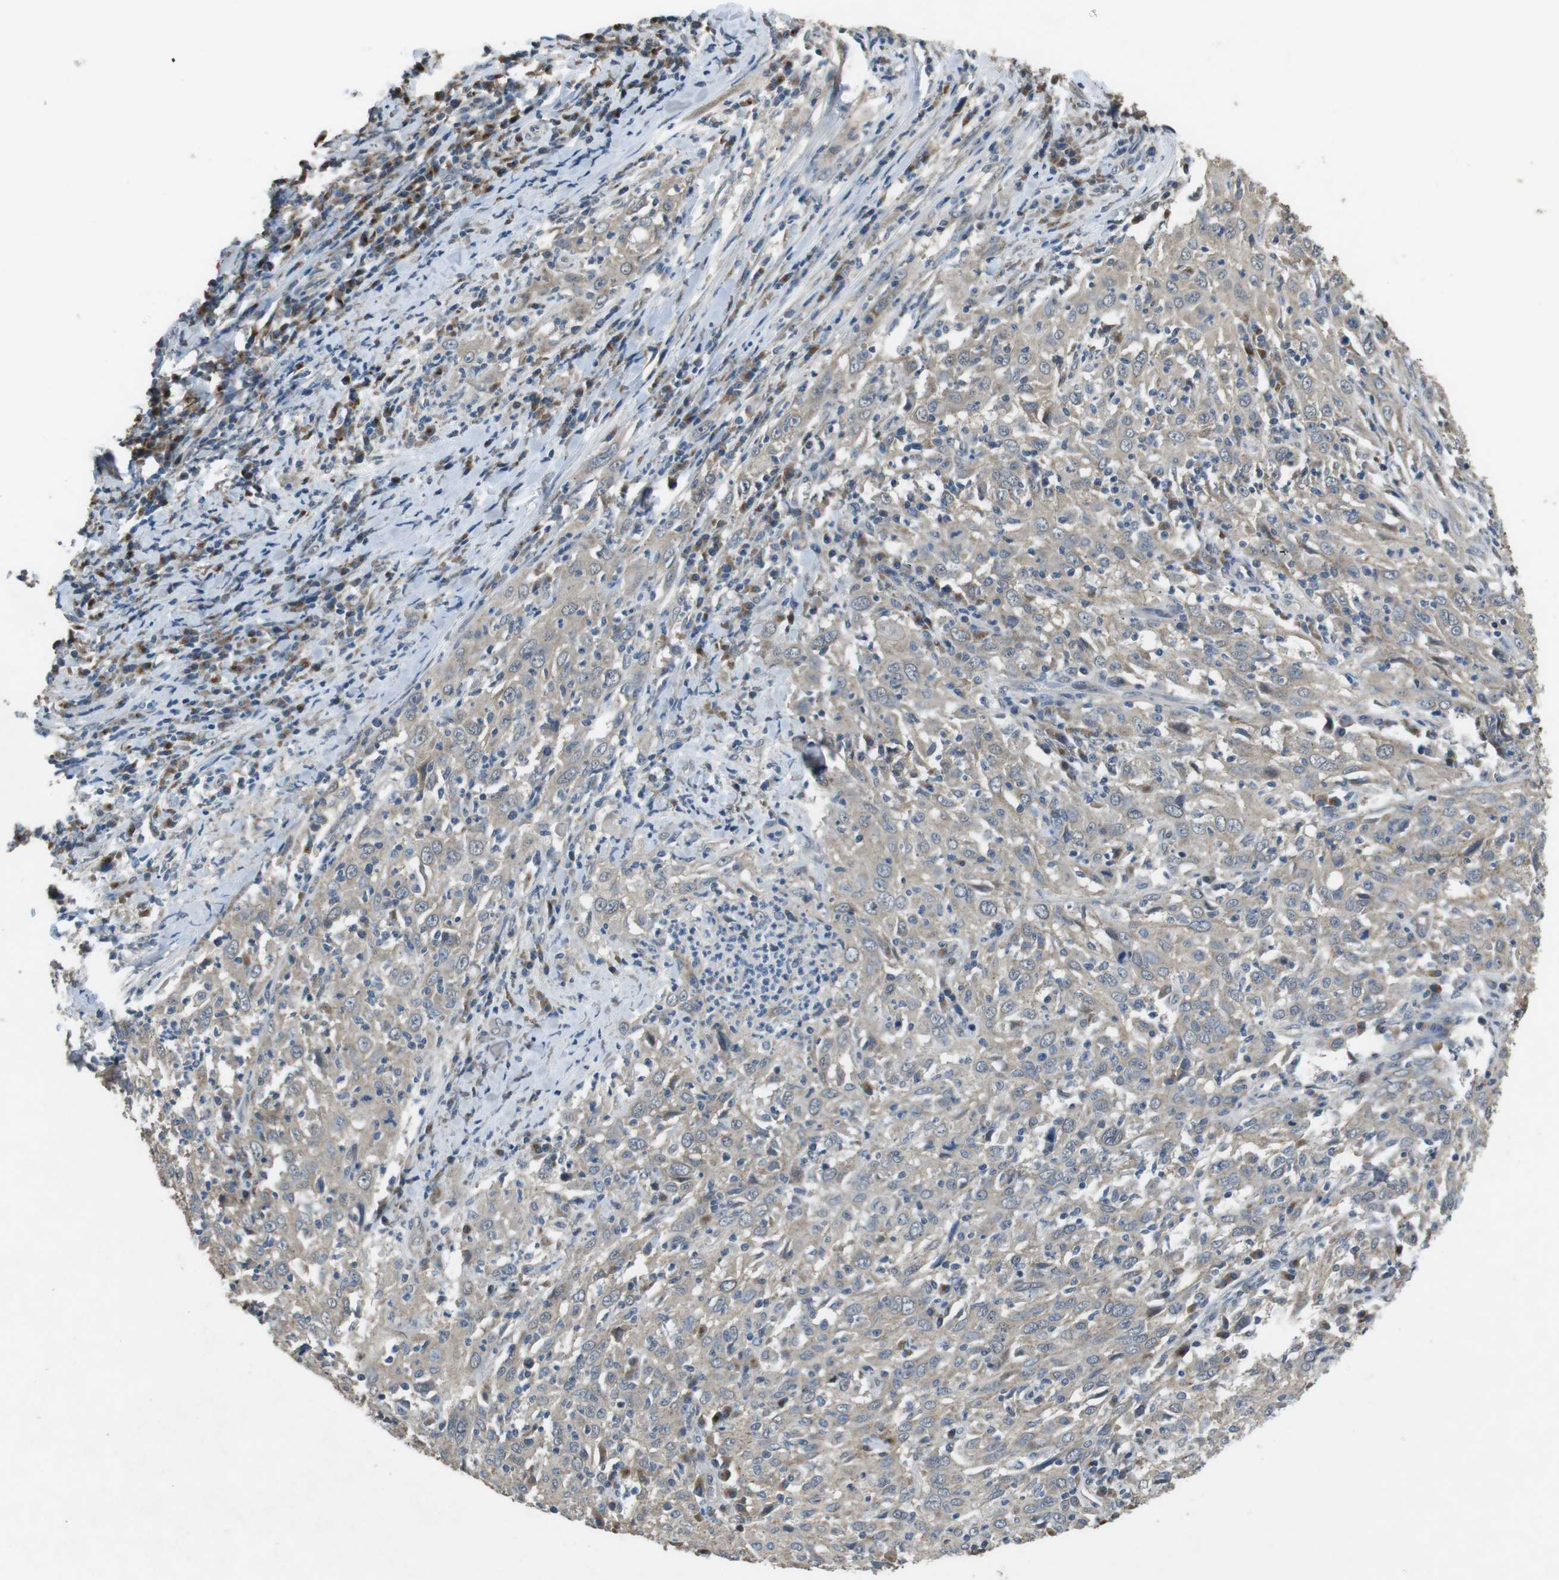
{"staining": {"intensity": "weak", "quantity": ">75%", "location": "cytoplasmic/membranous"}, "tissue": "cervical cancer", "cell_type": "Tumor cells", "image_type": "cancer", "snomed": [{"axis": "morphology", "description": "Squamous cell carcinoma, NOS"}, {"axis": "topography", "description": "Cervix"}], "caption": "Immunohistochemical staining of squamous cell carcinoma (cervical) demonstrates low levels of weak cytoplasmic/membranous staining in approximately >75% of tumor cells.", "gene": "CLDN7", "patient": {"sex": "female", "age": 46}}